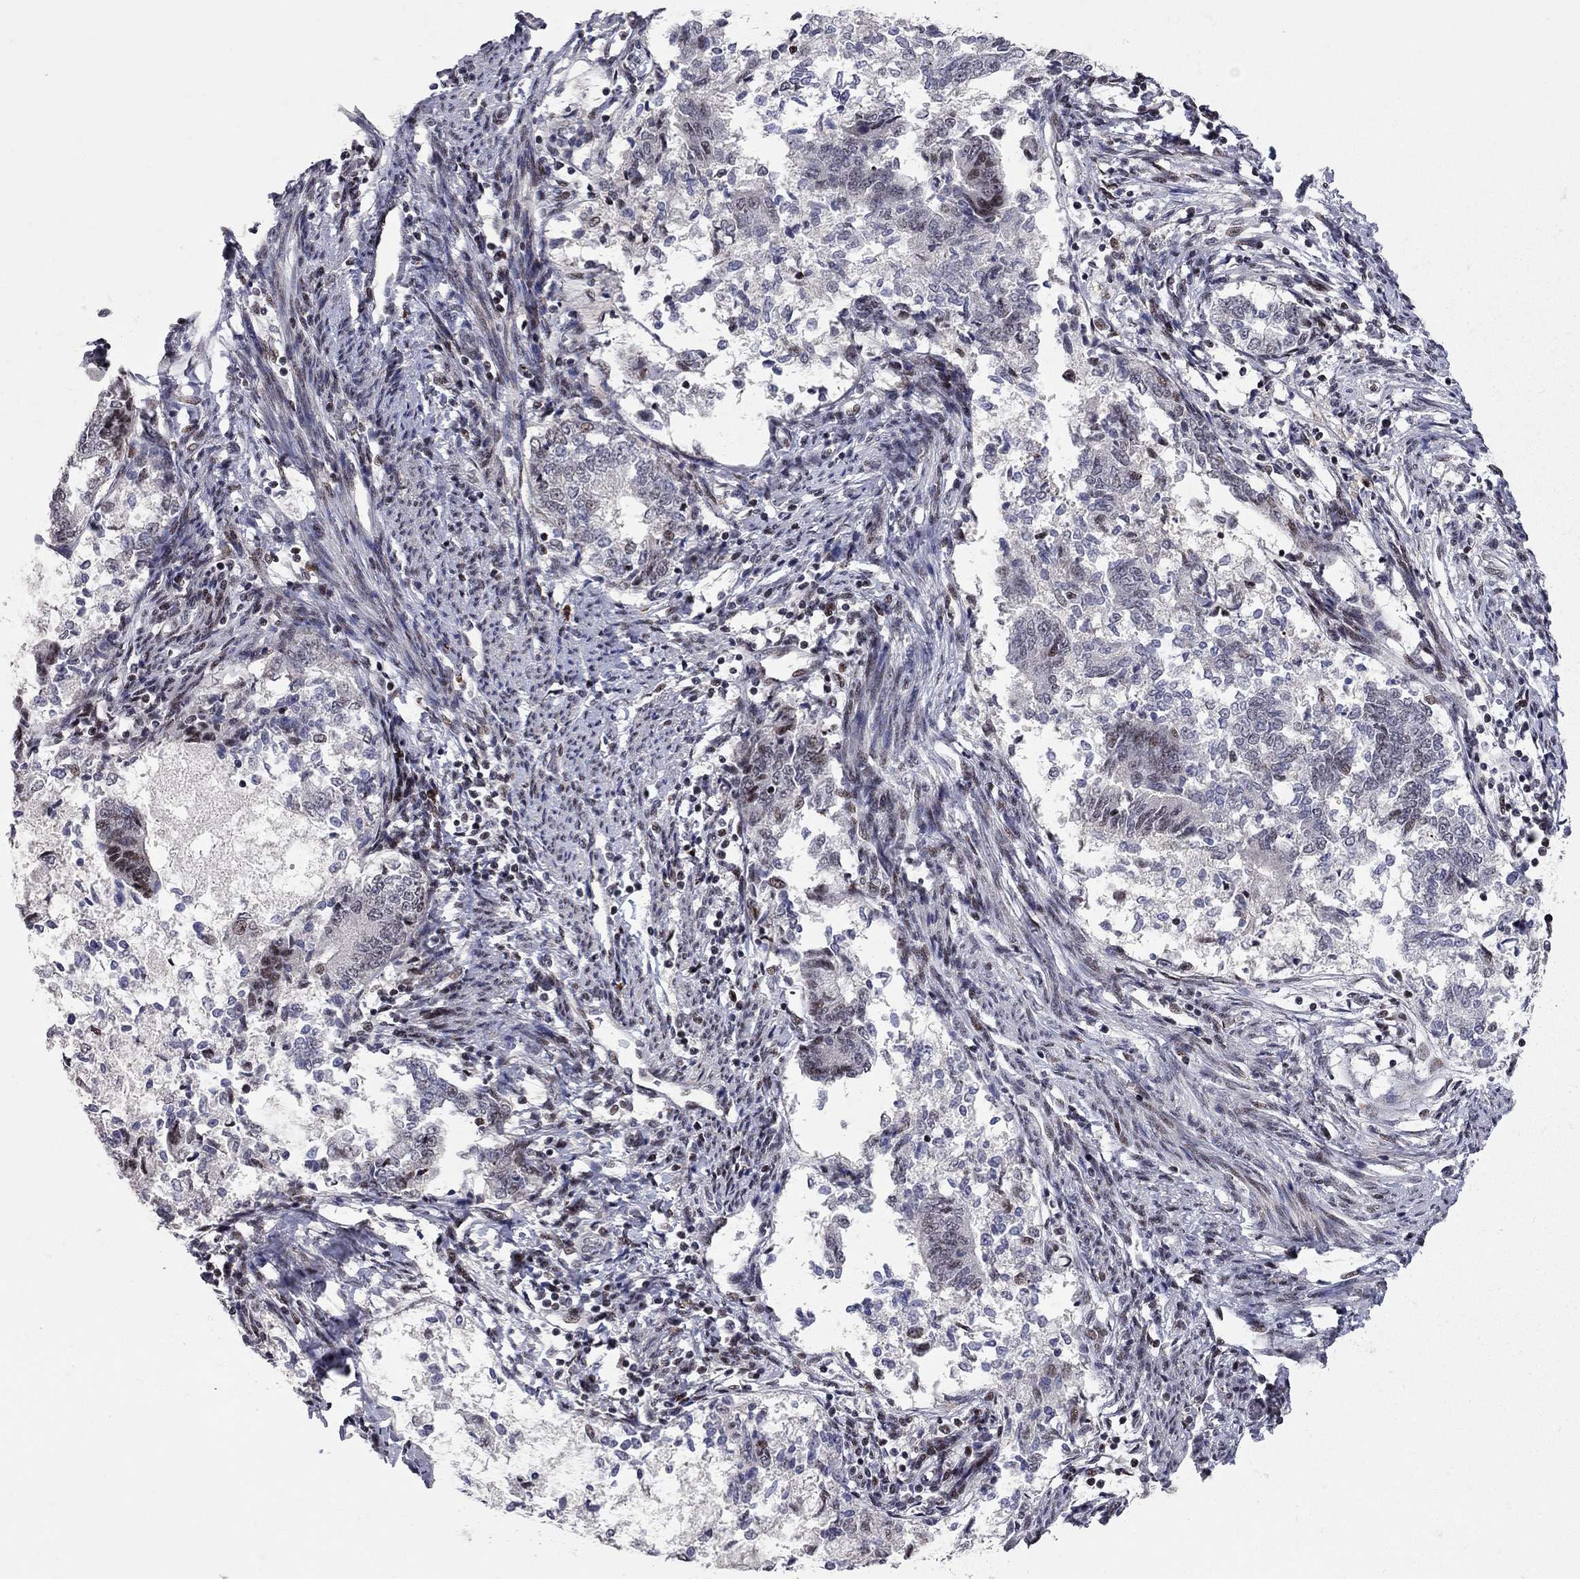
{"staining": {"intensity": "negative", "quantity": "none", "location": "none"}, "tissue": "endometrial cancer", "cell_type": "Tumor cells", "image_type": "cancer", "snomed": [{"axis": "morphology", "description": "Adenocarcinoma, NOS"}, {"axis": "topography", "description": "Endometrium"}], "caption": "The histopathology image demonstrates no staining of tumor cells in endometrial adenocarcinoma. The staining is performed using DAB (3,3'-diaminobenzidine) brown chromogen with nuclei counter-stained in using hematoxylin.", "gene": "HDAC3", "patient": {"sex": "female", "age": 65}}